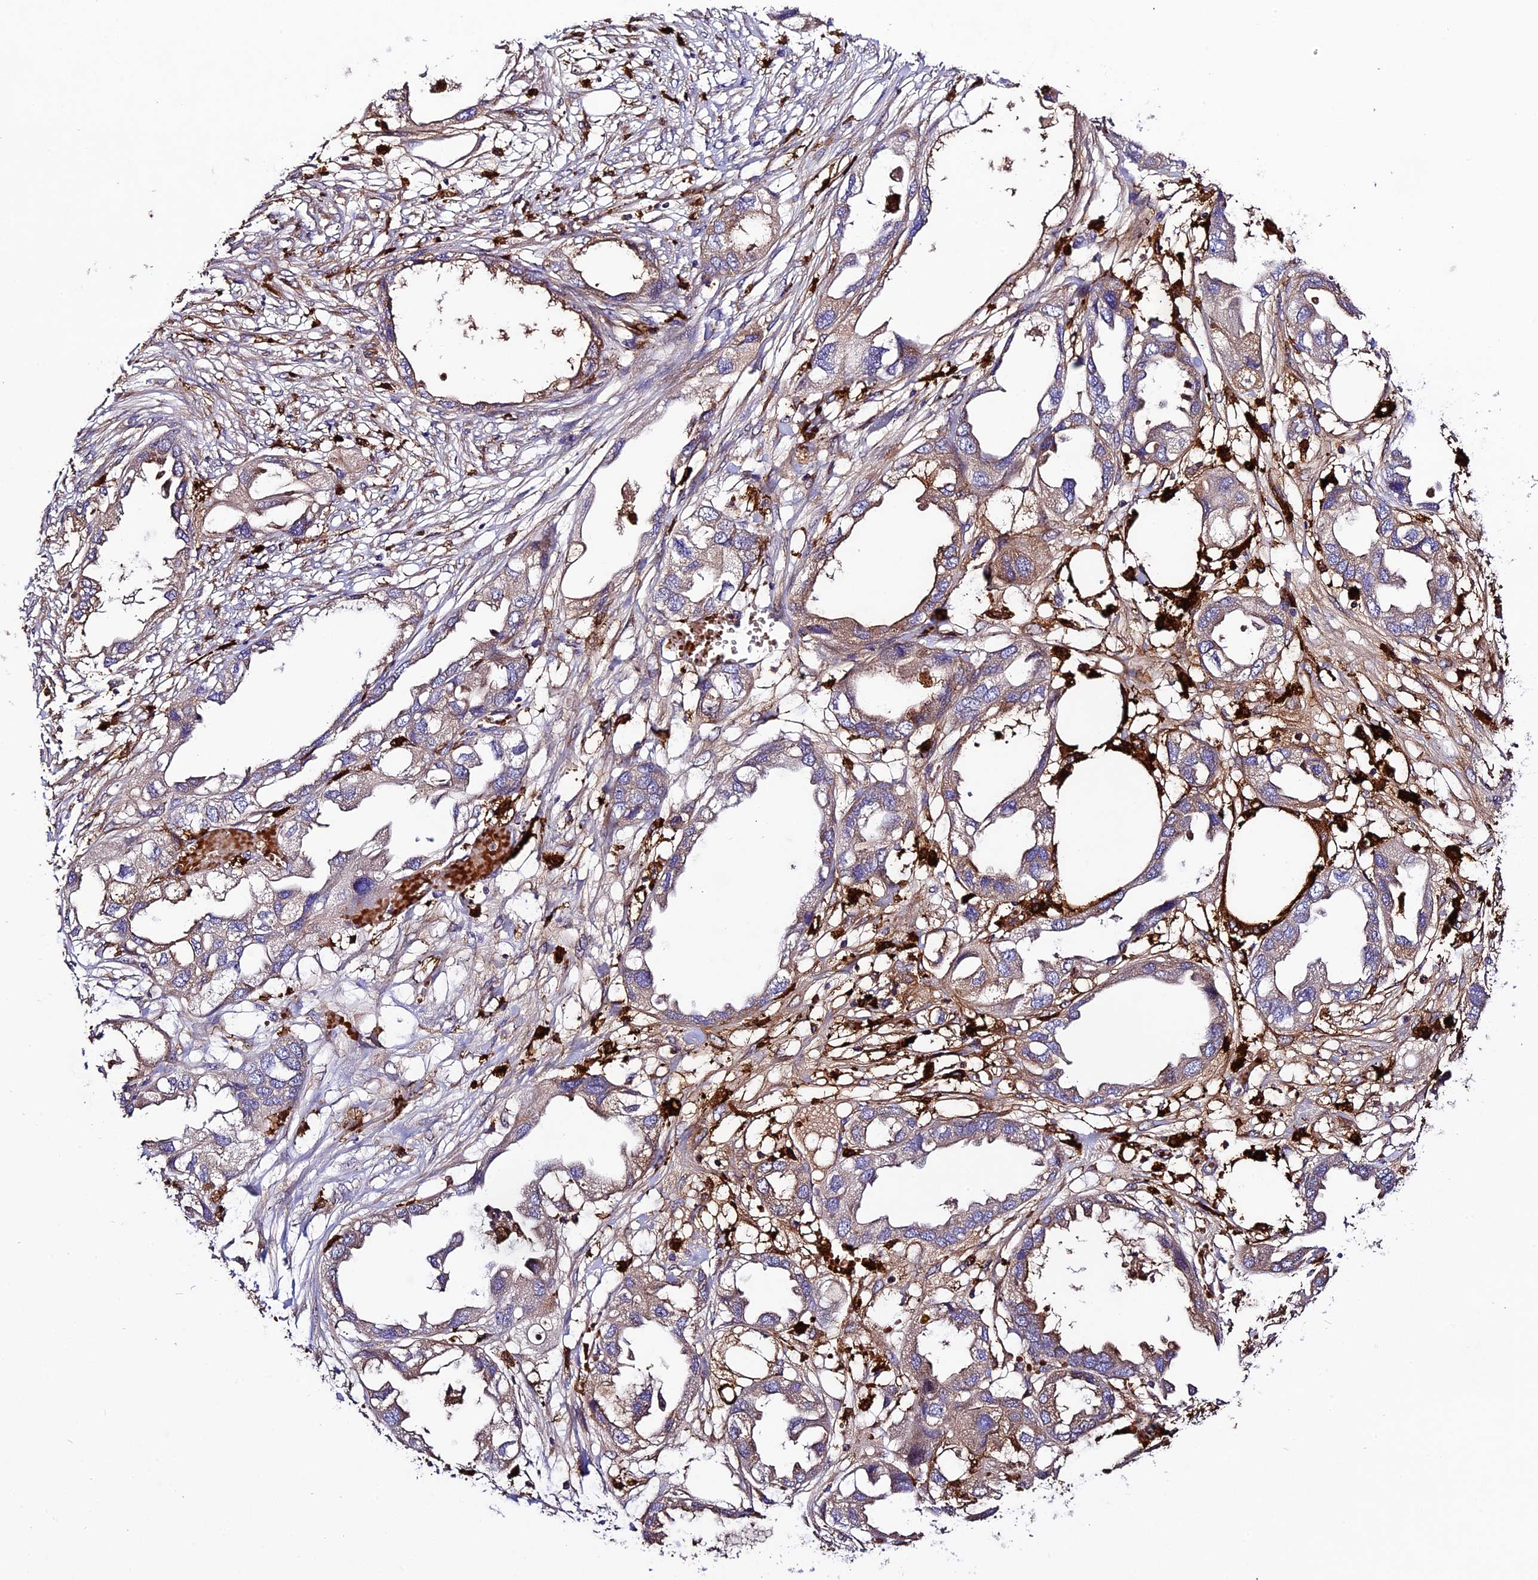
{"staining": {"intensity": "weak", "quantity": "25%-75%", "location": "cytoplasmic/membranous"}, "tissue": "endometrial cancer", "cell_type": "Tumor cells", "image_type": "cancer", "snomed": [{"axis": "morphology", "description": "Adenocarcinoma, NOS"}, {"axis": "morphology", "description": "Adenocarcinoma, metastatic, NOS"}, {"axis": "topography", "description": "Adipose tissue"}, {"axis": "topography", "description": "Endometrium"}], "caption": "This is a micrograph of IHC staining of metastatic adenocarcinoma (endometrial), which shows weak staining in the cytoplasmic/membranous of tumor cells.", "gene": "CILP2", "patient": {"sex": "female", "age": 67}}